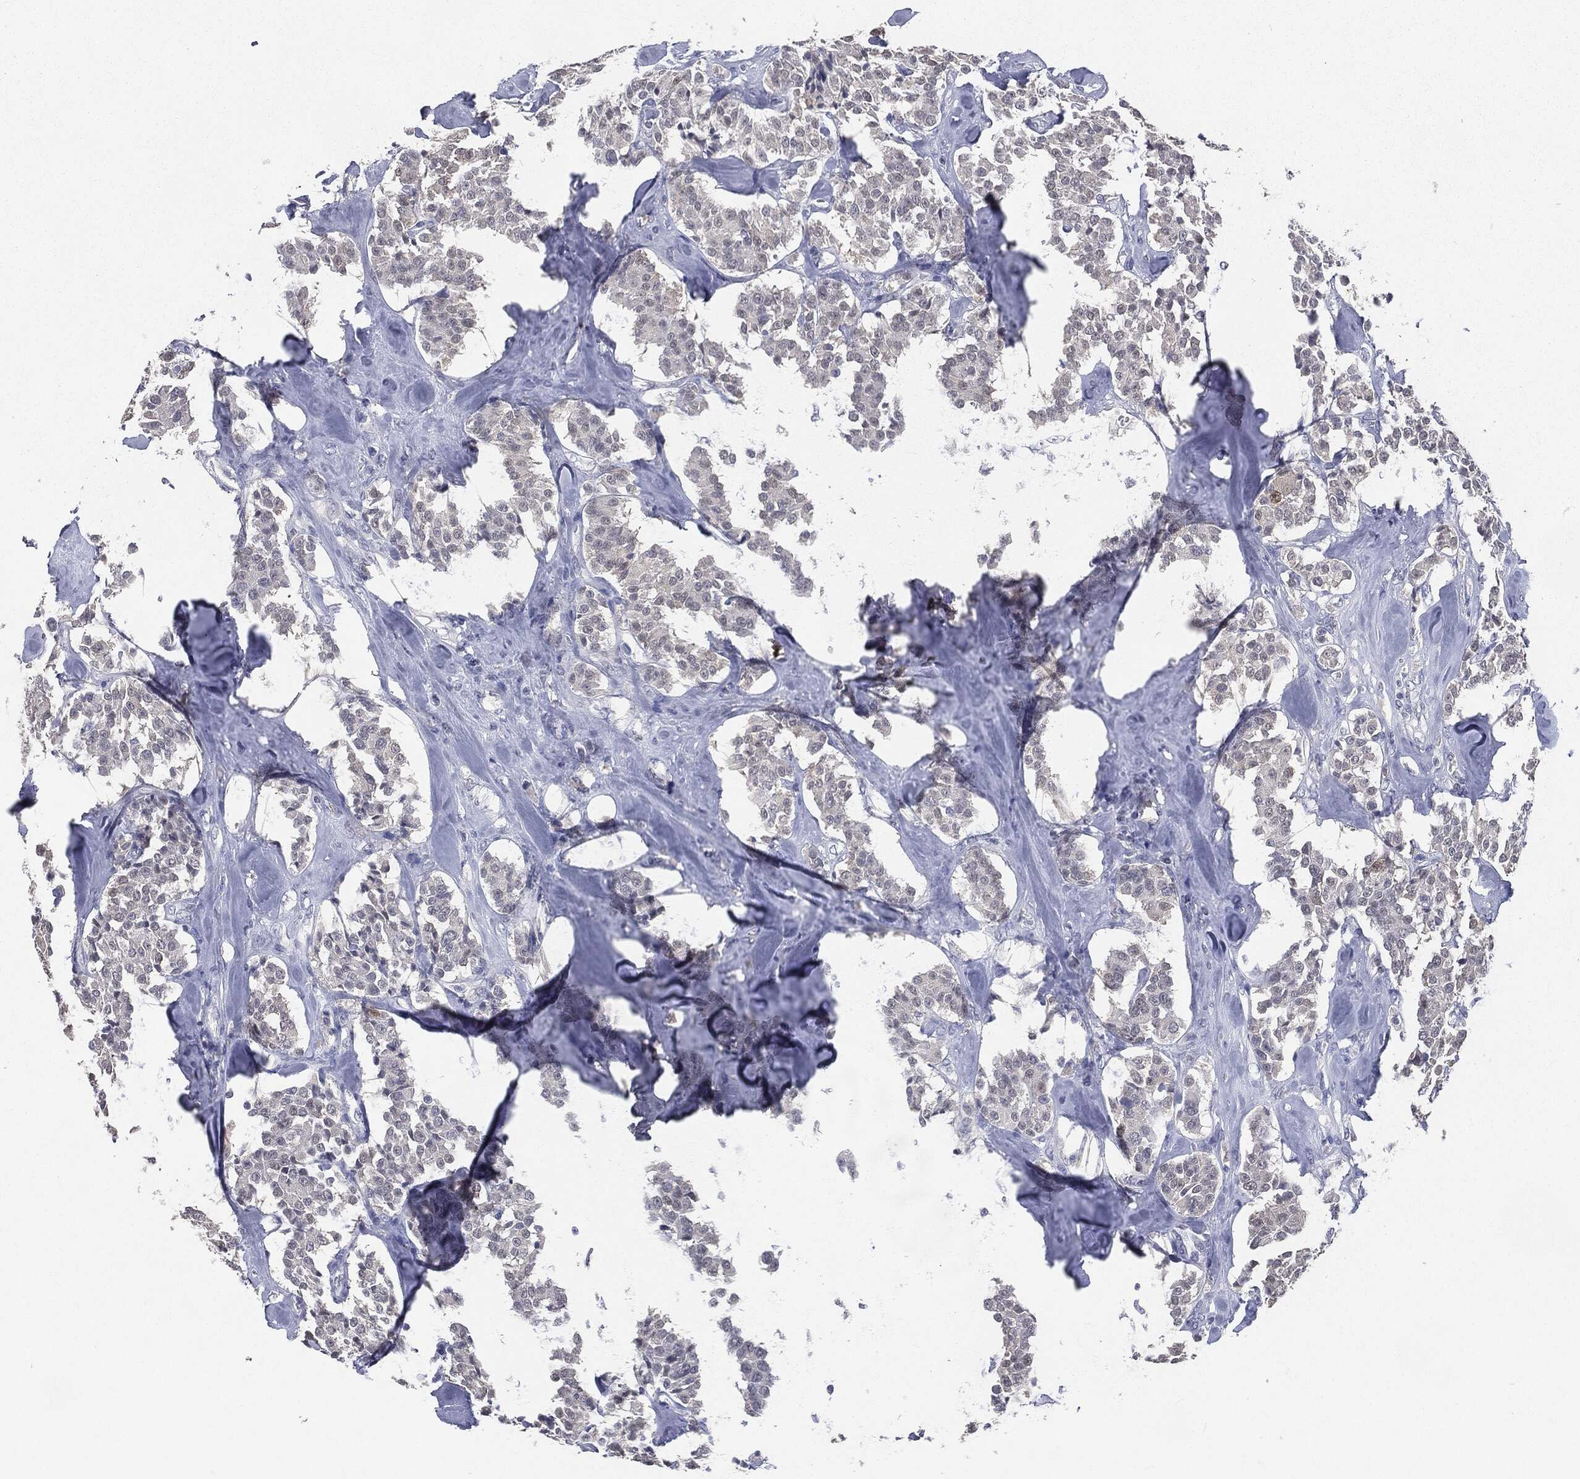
{"staining": {"intensity": "negative", "quantity": "none", "location": "none"}, "tissue": "carcinoid", "cell_type": "Tumor cells", "image_type": "cancer", "snomed": [{"axis": "morphology", "description": "Carcinoid, malignant, NOS"}, {"axis": "topography", "description": "Pancreas"}], "caption": "Tumor cells show no significant staining in malignant carcinoid.", "gene": "SLC2A2", "patient": {"sex": "male", "age": 41}}